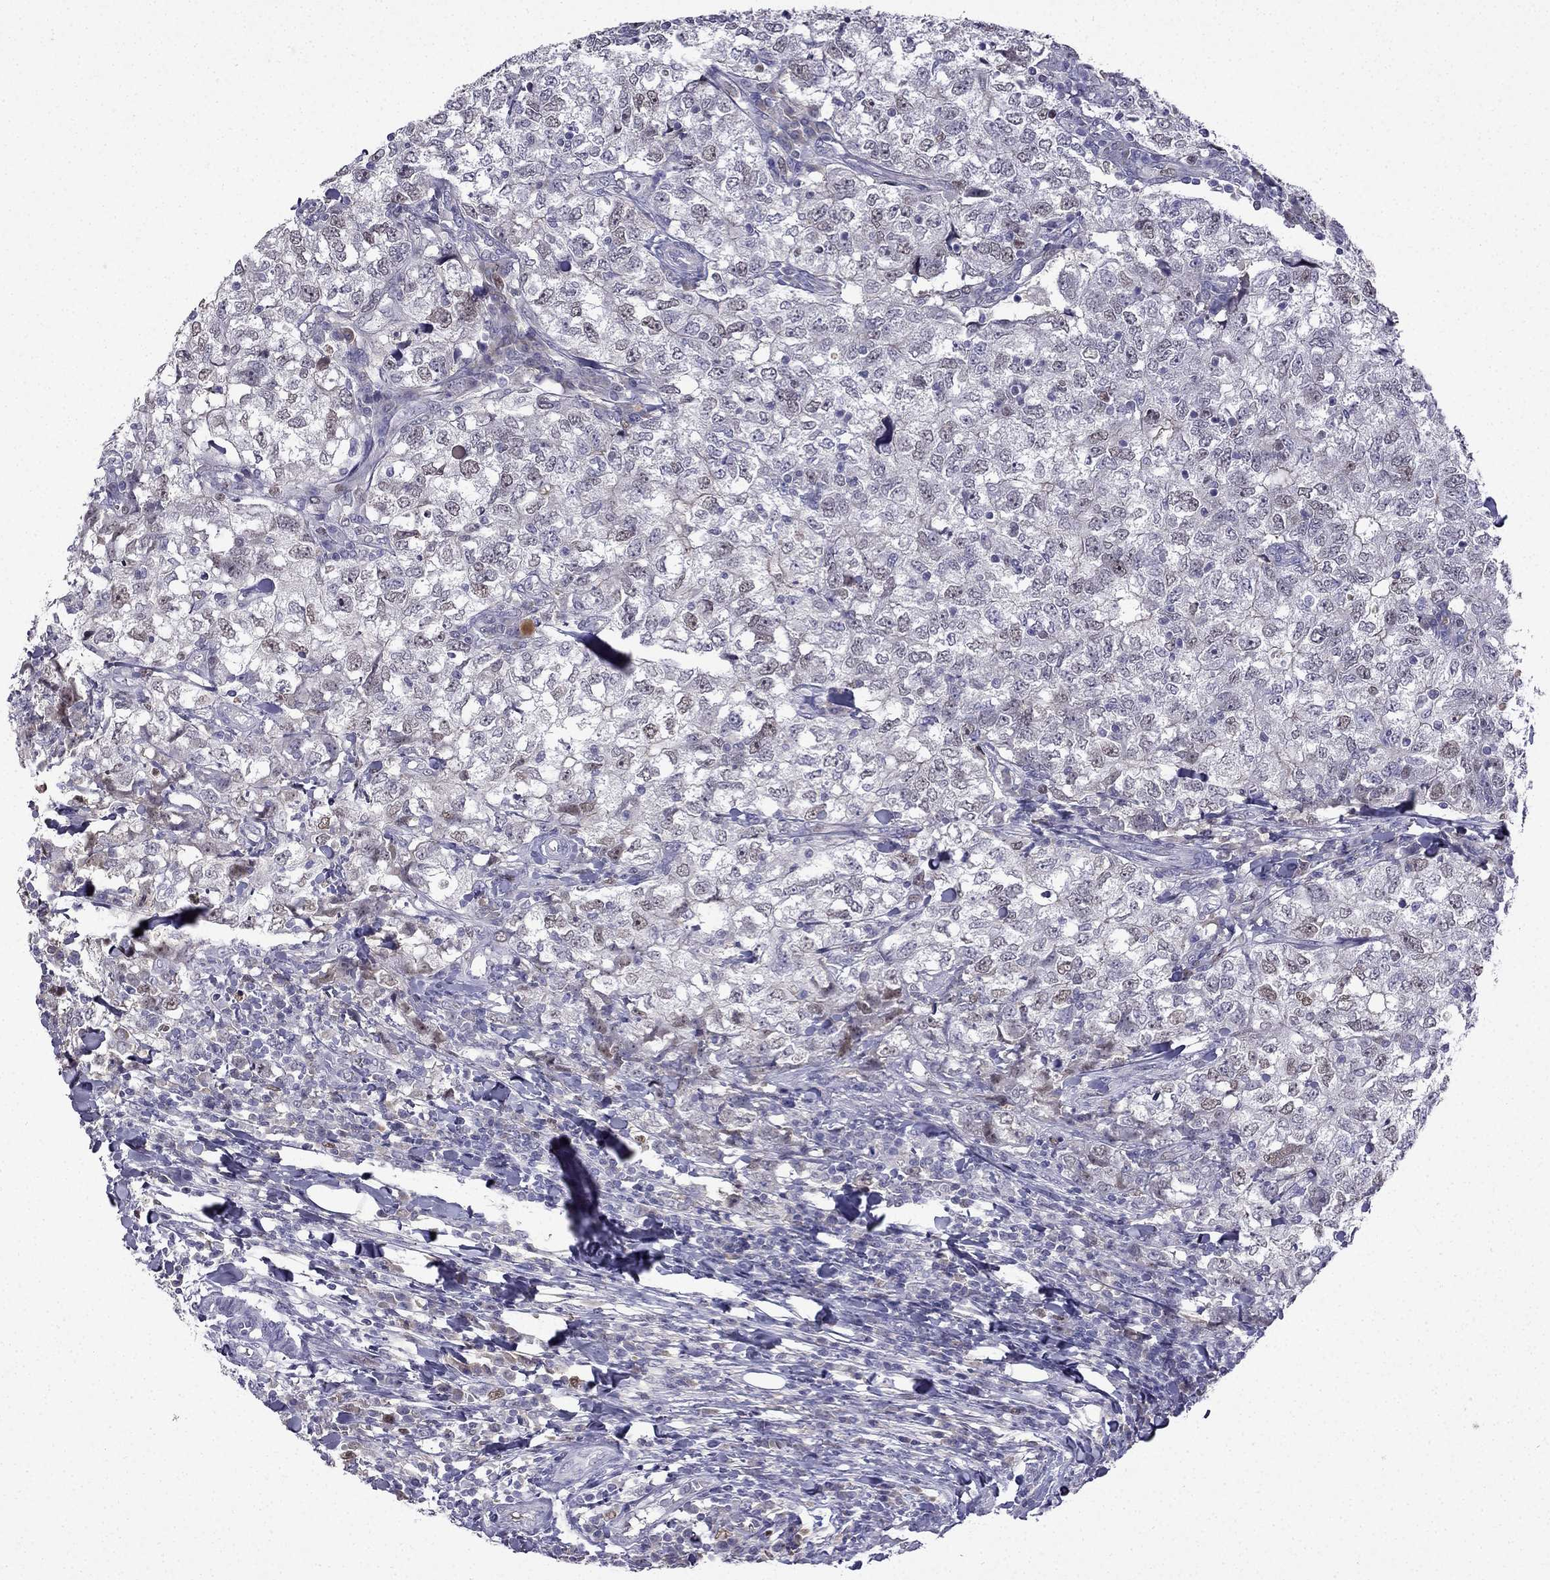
{"staining": {"intensity": "weak", "quantity": "<25%", "location": "nuclear"}, "tissue": "breast cancer", "cell_type": "Tumor cells", "image_type": "cancer", "snomed": [{"axis": "morphology", "description": "Duct carcinoma"}, {"axis": "topography", "description": "Breast"}], "caption": "This is an IHC photomicrograph of breast invasive ductal carcinoma. There is no staining in tumor cells.", "gene": "UHRF1", "patient": {"sex": "female", "age": 30}}